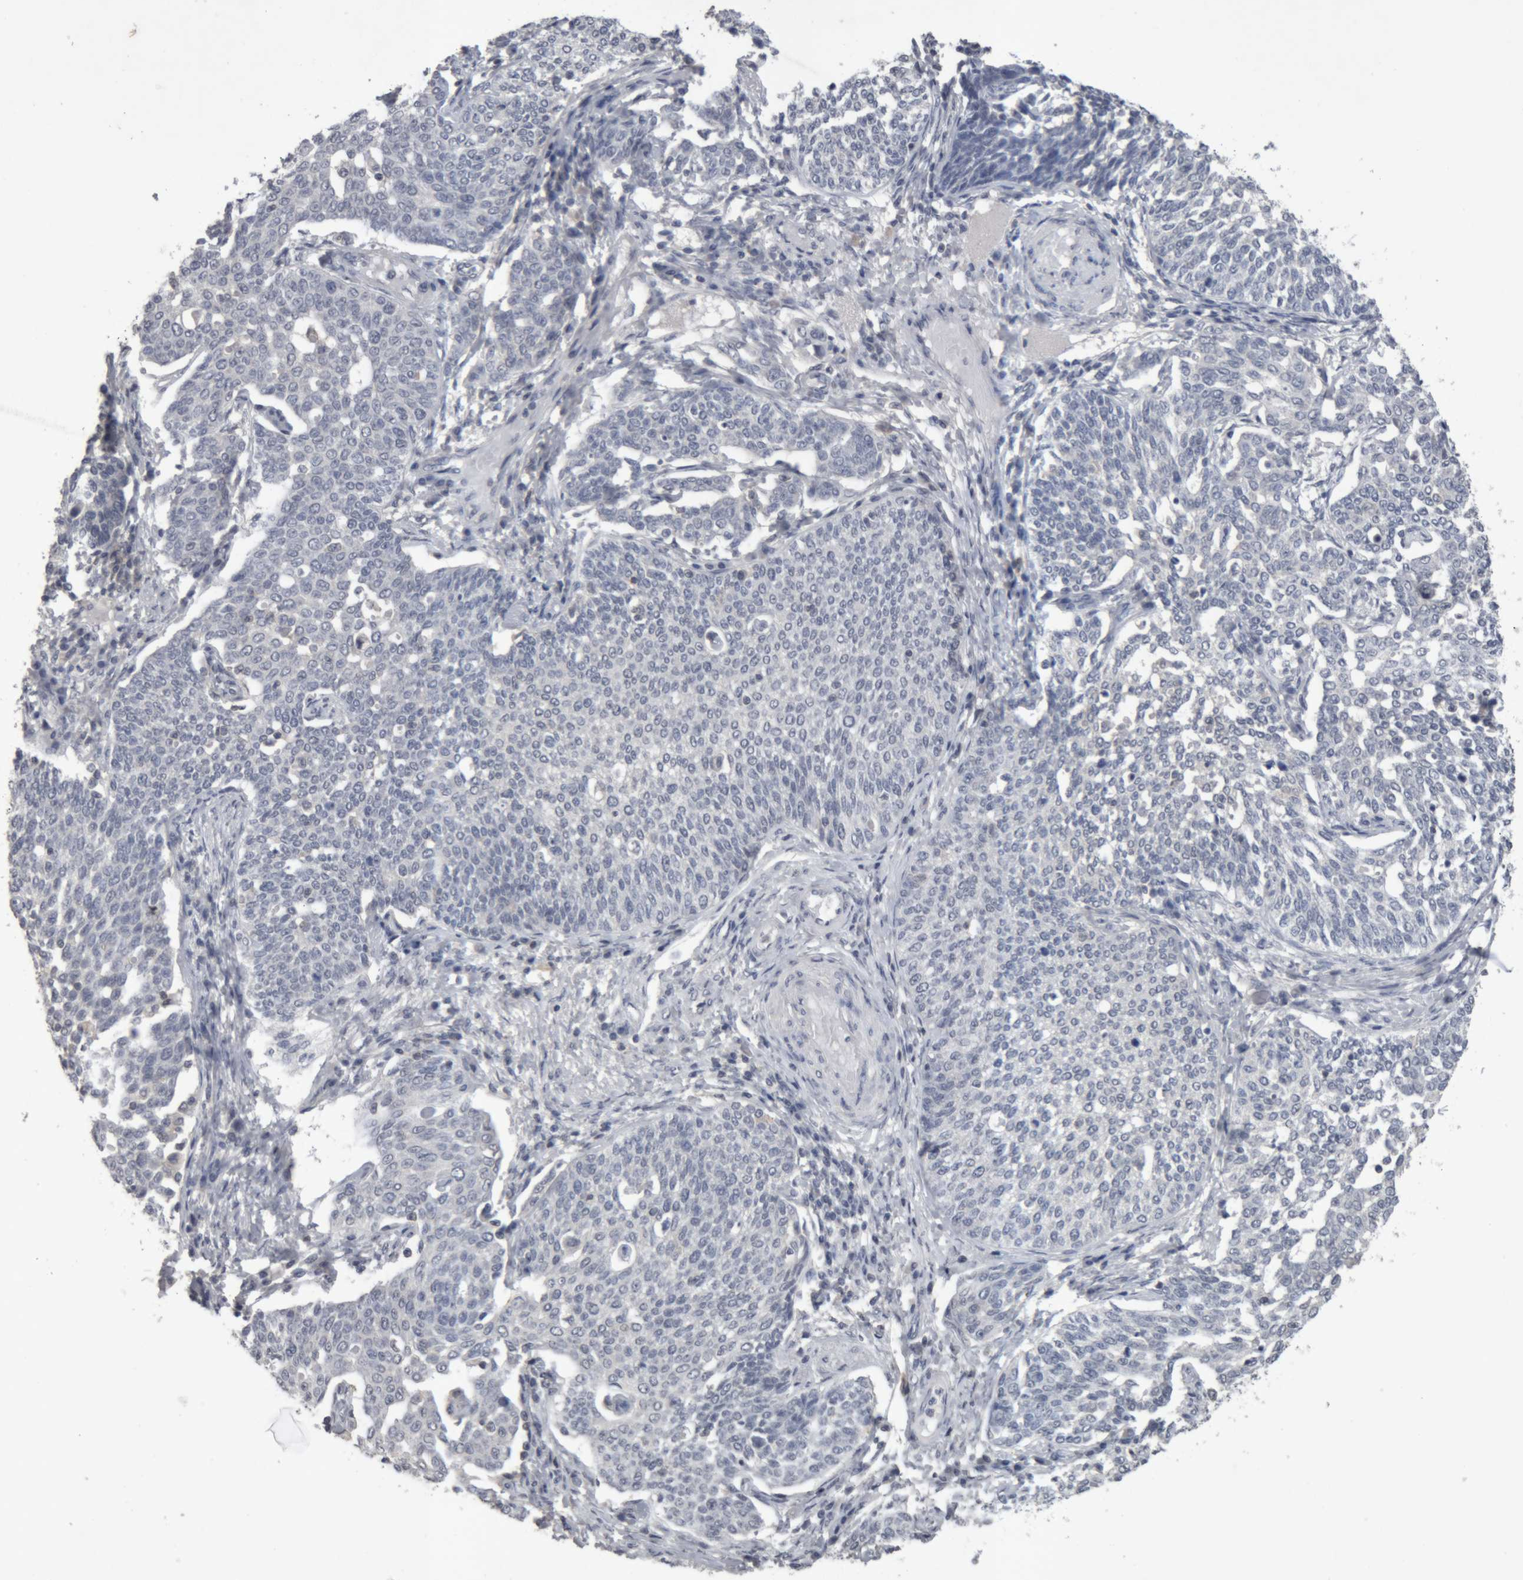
{"staining": {"intensity": "negative", "quantity": "none", "location": "none"}, "tissue": "cervical cancer", "cell_type": "Tumor cells", "image_type": "cancer", "snomed": [{"axis": "morphology", "description": "Squamous cell carcinoma, NOS"}, {"axis": "topography", "description": "Cervix"}], "caption": "Human cervical squamous cell carcinoma stained for a protein using immunohistochemistry (IHC) displays no positivity in tumor cells.", "gene": "NFATC2", "patient": {"sex": "female", "age": 34}}